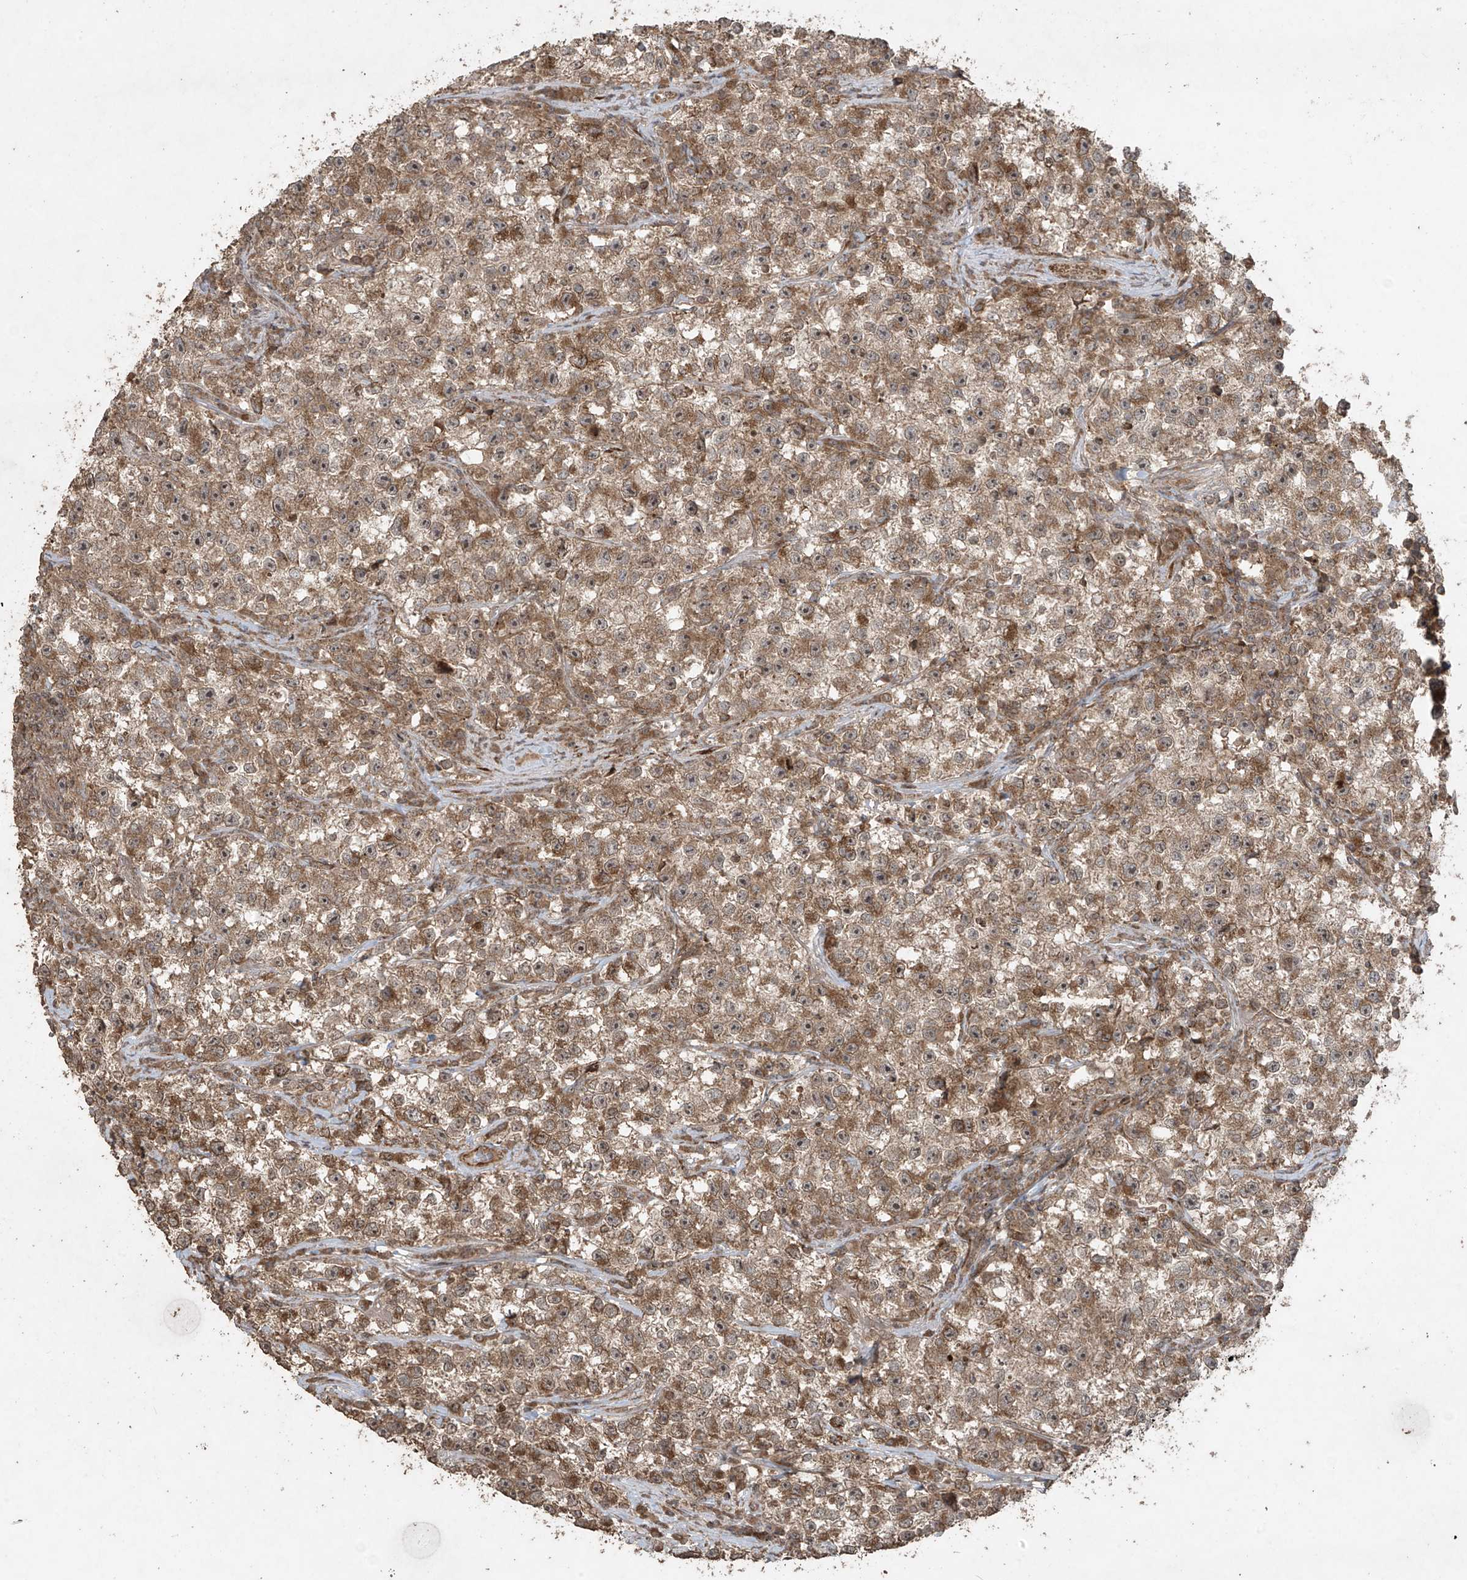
{"staining": {"intensity": "moderate", "quantity": ">75%", "location": "cytoplasmic/membranous,nuclear"}, "tissue": "testis cancer", "cell_type": "Tumor cells", "image_type": "cancer", "snomed": [{"axis": "morphology", "description": "Seminoma, NOS"}, {"axis": "topography", "description": "Testis"}], "caption": "Moderate cytoplasmic/membranous and nuclear protein staining is identified in approximately >75% of tumor cells in seminoma (testis).", "gene": "PGPEP1", "patient": {"sex": "male", "age": 22}}